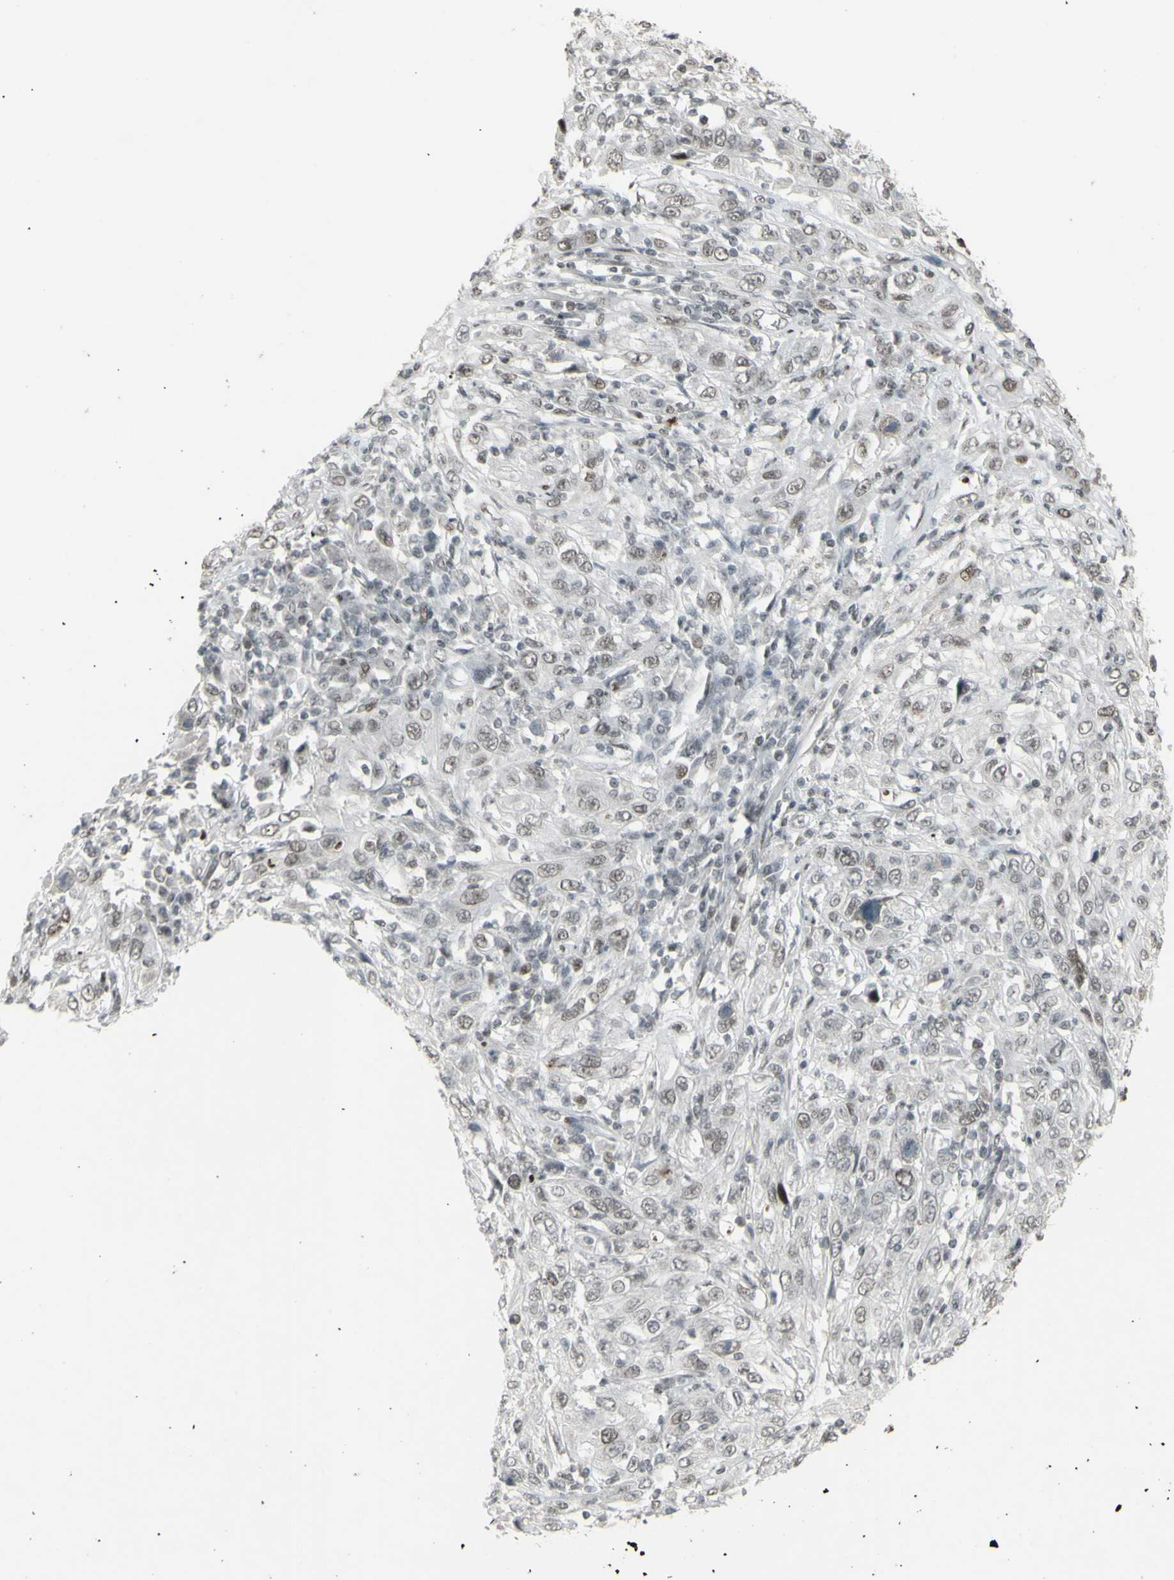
{"staining": {"intensity": "negative", "quantity": "none", "location": "none"}, "tissue": "cervical cancer", "cell_type": "Tumor cells", "image_type": "cancer", "snomed": [{"axis": "morphology", "description": "Squamous cell carcinoma, NOS"}, {"axis": "topography", "description": "Cervix"}], "caption": "A high-resolution photomicrograph shows immunohistochemistry (IHC) staining of cervical cancer (squamous cell carcinoma), which demonstrates no significant staining in tumor cells. The staining is performed using DAB (3,3'-diaminobenzidine) brown chromogen with nuclei counter-stained in using hematoxylin.", "gene": "SUPT6H", "patient": {"sex": "female", "age": 46}}